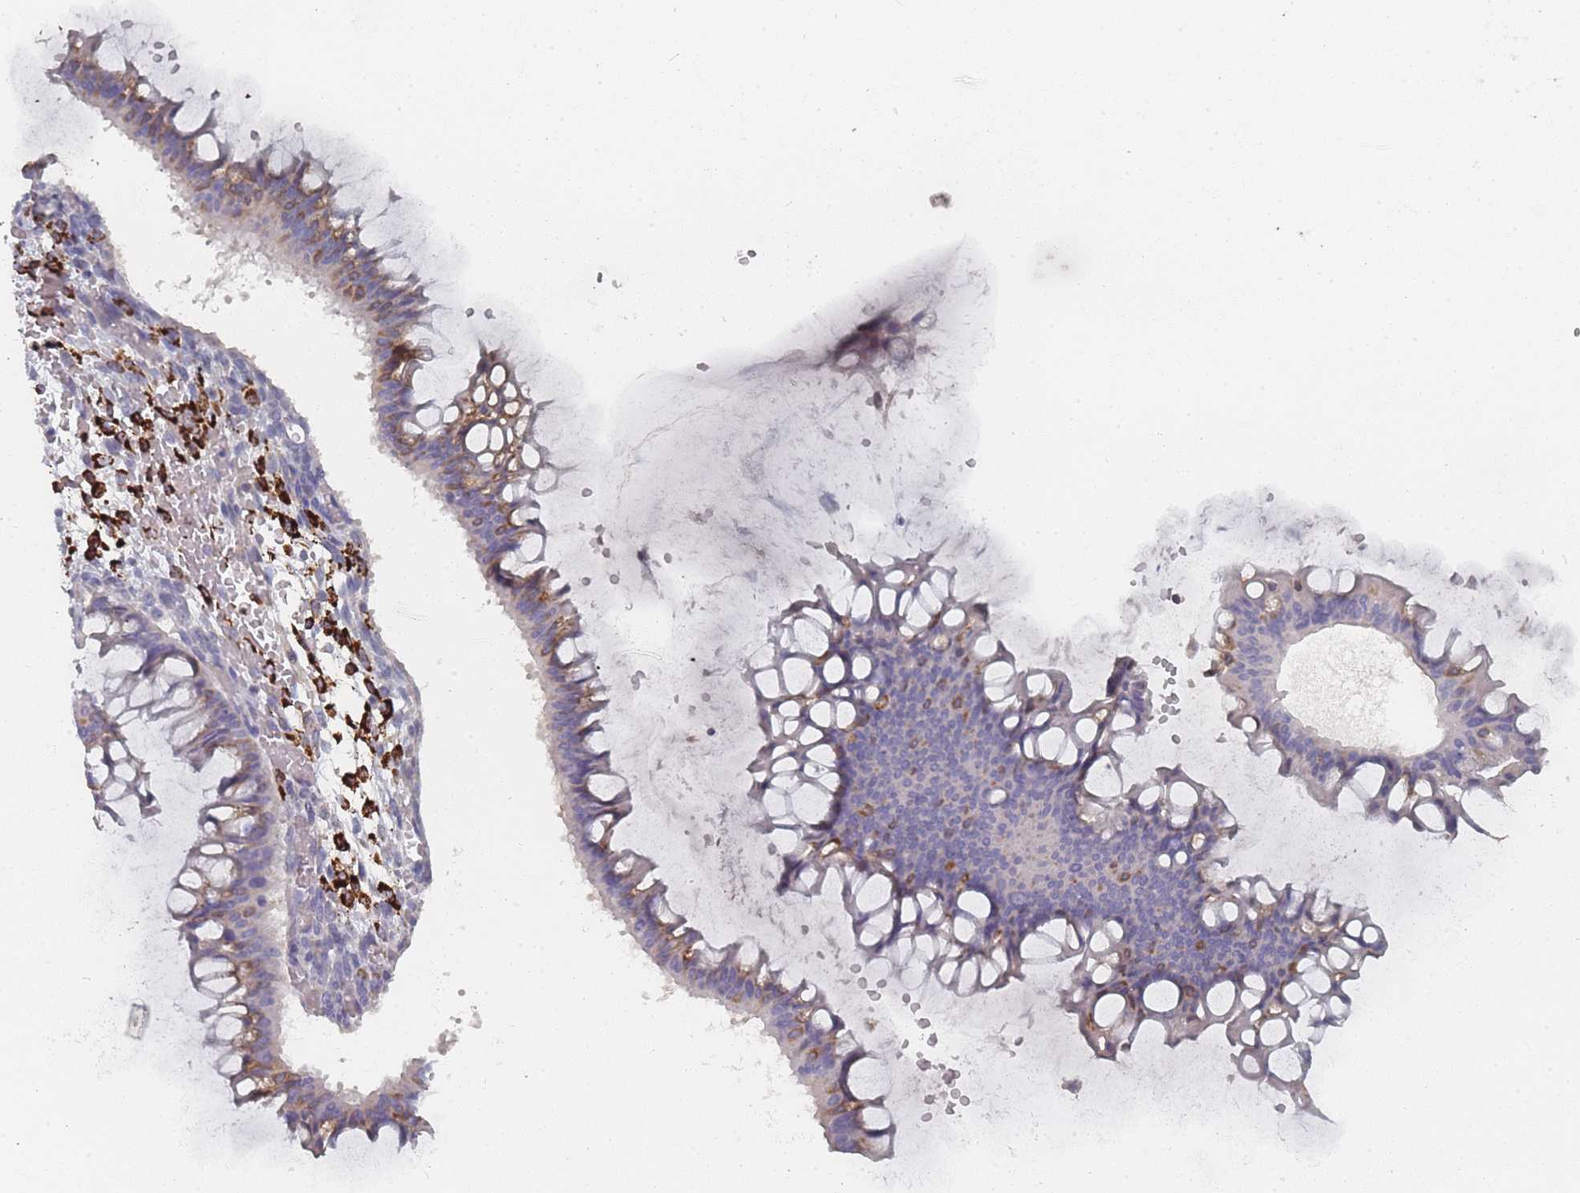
{"staining": {"intensity": "negative", "quantity": "none", "location": "none"}, "tissue": "ovarian cancer", "cell_type": "Tumor cells", "image_type": "cancer", "snomed": [{"axis": "morphology", "description": "Cystadenocarcinoma, mucinous, NOS"}, {"axis": "topography", "description": "Ovary"}], "caption": "Protein analysis of ovarian mucinous cystadenocarcinoma reveals no significant positivity in tumor cells.", "gene": "SLC35E4", "patient": {"sex": "female", "age": 73}}